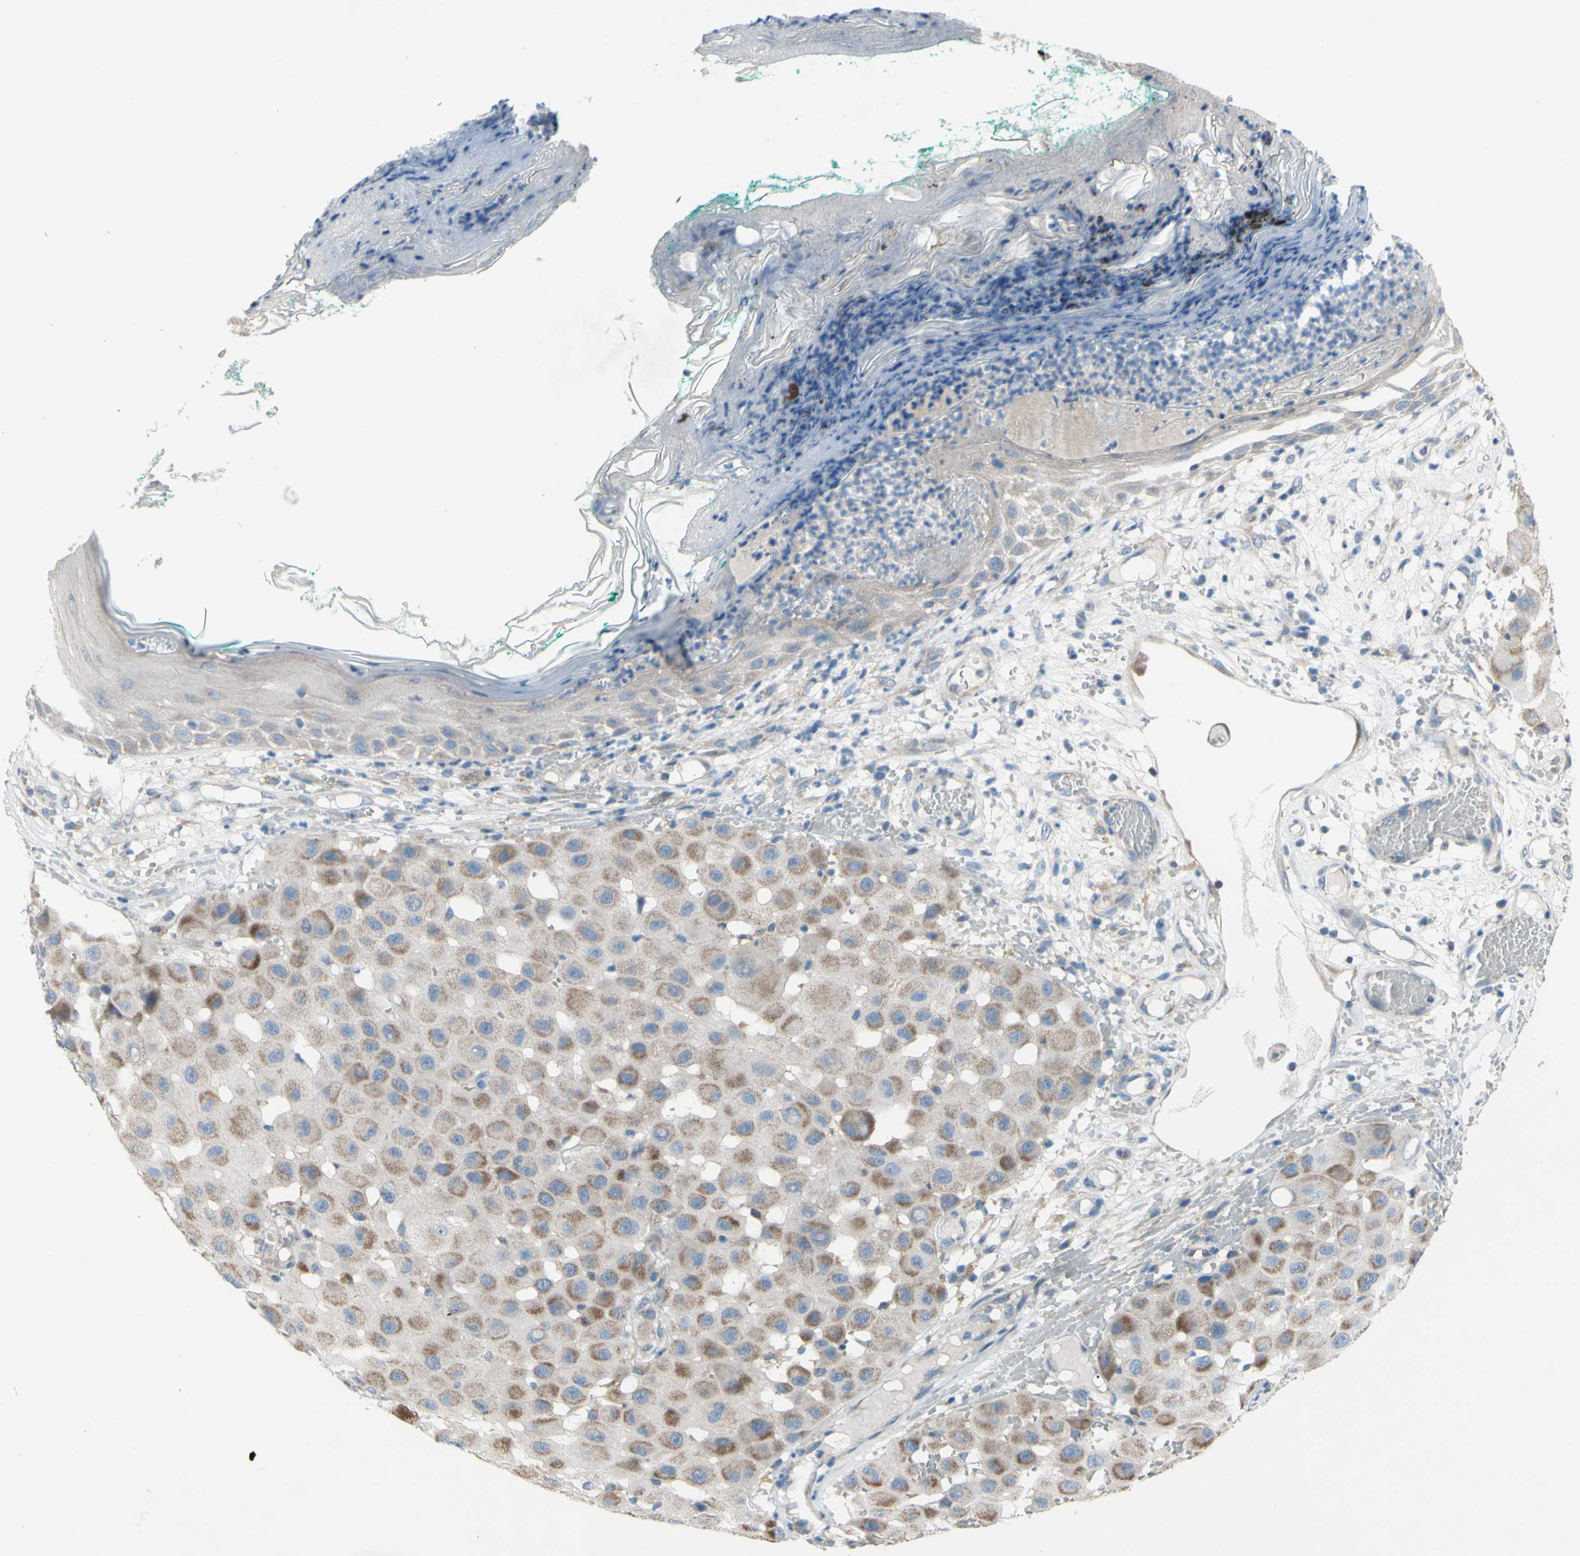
{"staining": {"intensity": "moderate", "quantity": ">75%", "location": "cytoplasmic/membranous"}, "tissue": "melanoma", "cell_type": "Tumor cells", "image_type": "cancer", "snomed": [{"axis": "morphology", "description": "Malignant melanoma, NOS"}, {"axis": "topography", "description": "Skin"}], "caption": "About >75% of tumor cells in melanoma exhibit moderate cytoplasmic/membranous protein staining as visualized by brown immunohistochemical staining.", "gene": "GRAMD2B", "patient": {"sex": "female", "age": 81}}